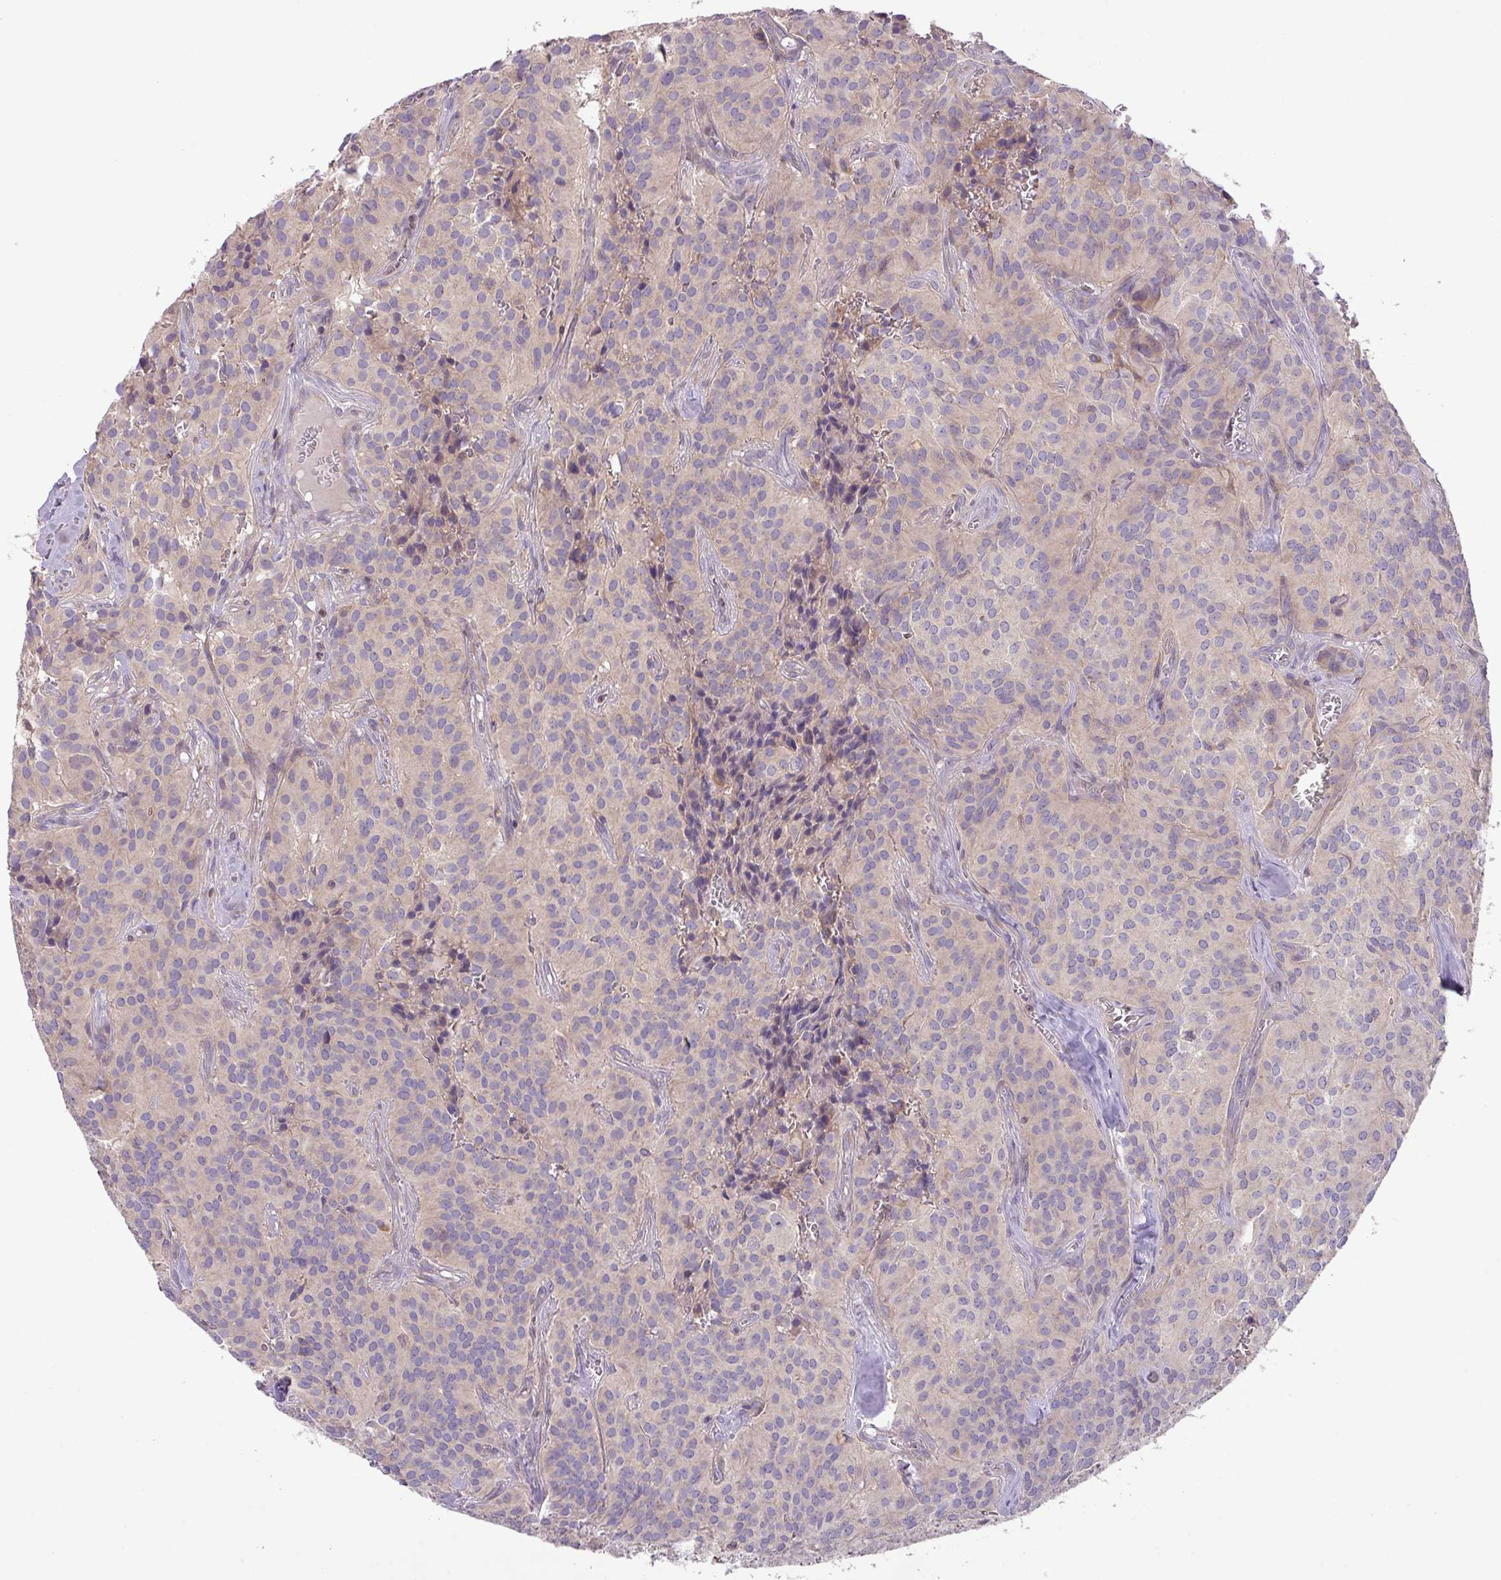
{"staining": {"intensity": "negative", "quantity": "none", "location": "none"}, "tissue": "glioma", "cell_type": "Tumor cells", "image_type": "cancer", "snomed": [{"axis": "morphology", "description": "Glioma, malignant, Low grade"}, {"axis": "topography", "description": "Brain"}], "caption": "This is a histopathology image of immunohistochemistry staining of malignant glioma (low-grade), which shows no staining in tumor cells.", "gene": "ZNF394", "patient": {"sex": "male", "age": 42}}